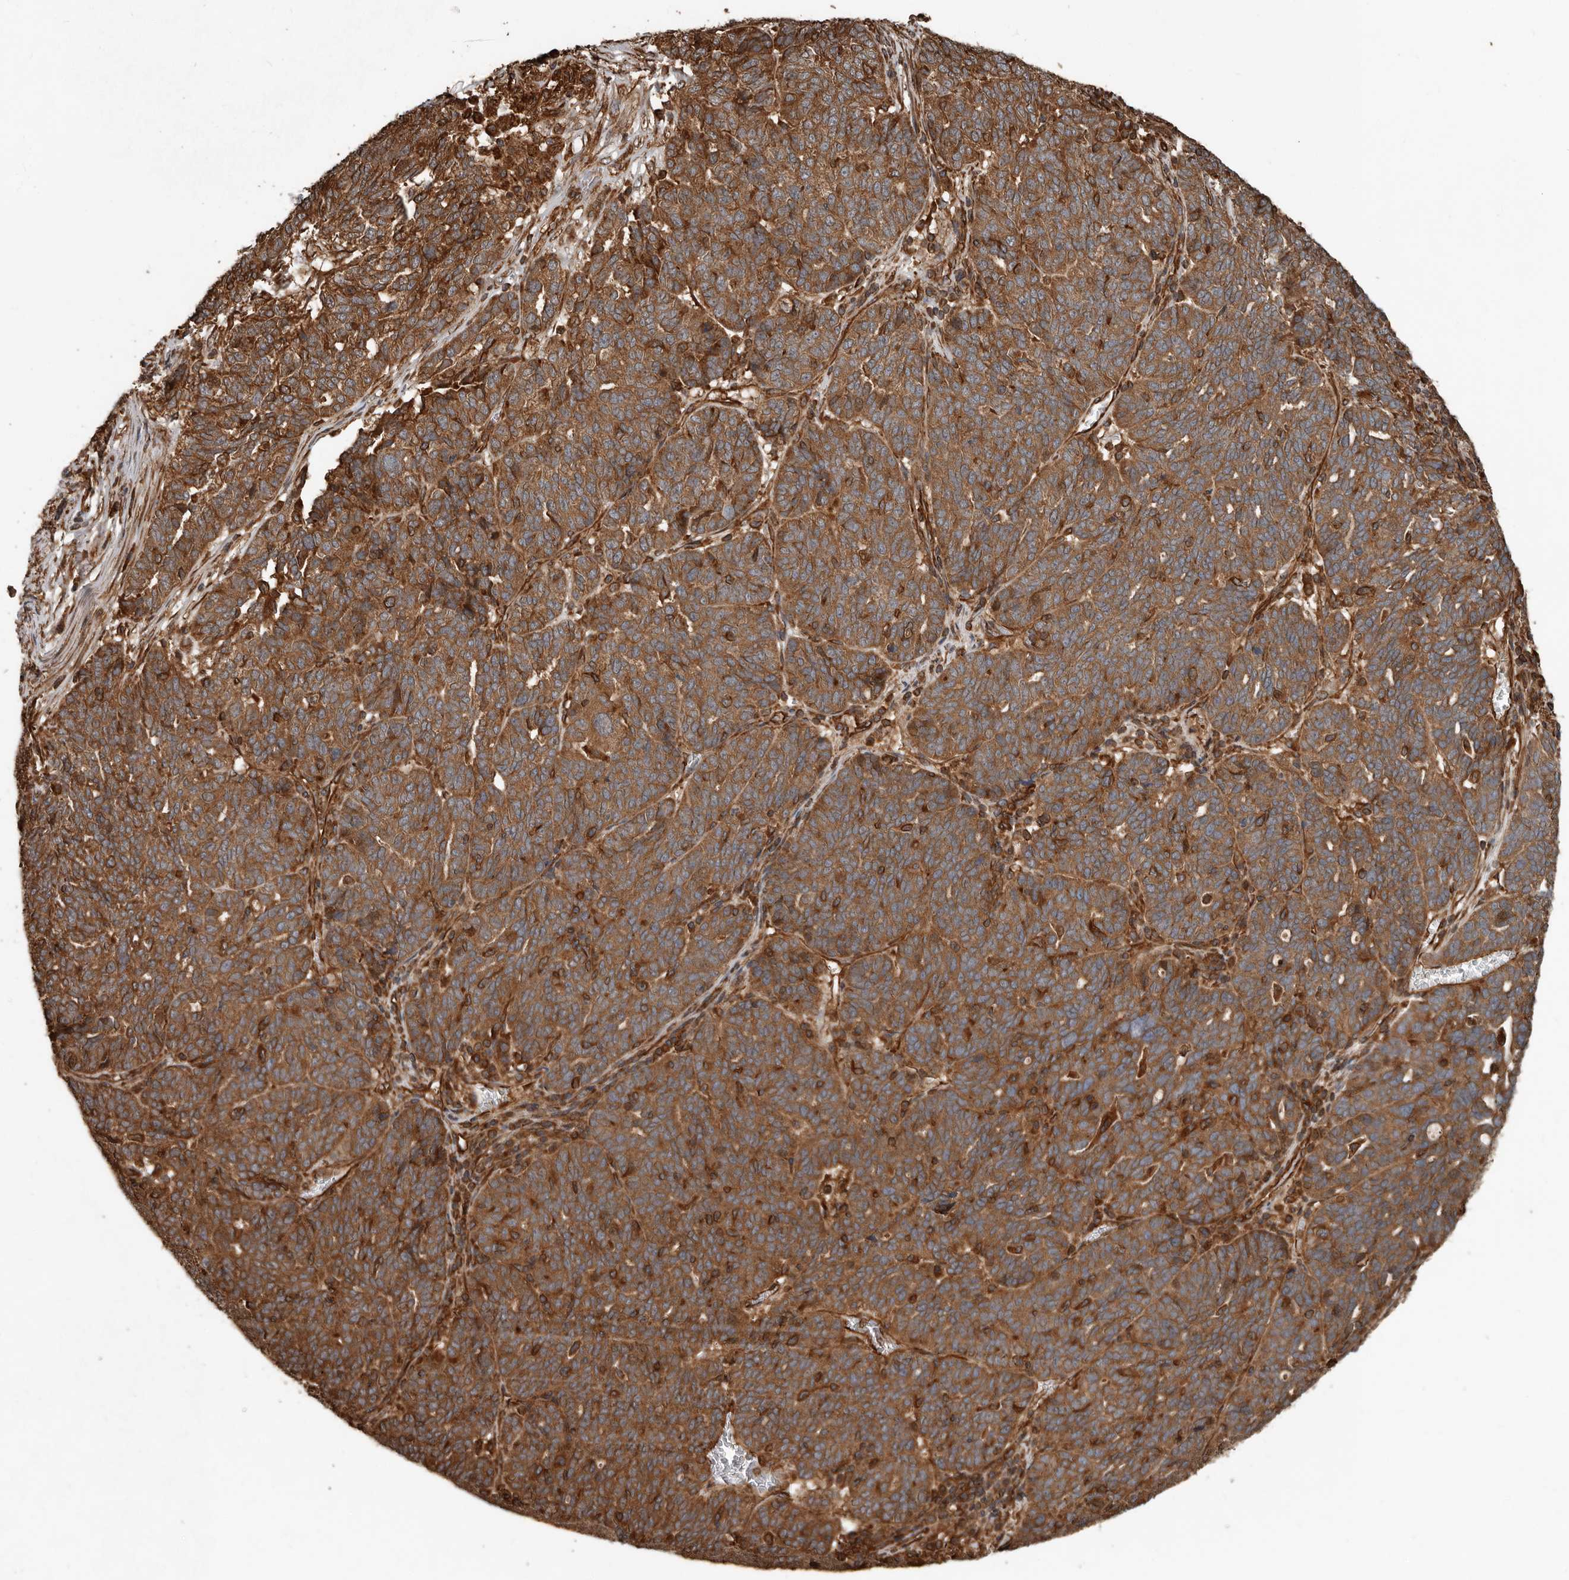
{"staining": {"intensity": "moderate", "quantity": ">75%", "location": "cytoplasmic/membranous"}, "tissue": "ovarian cancer", "cell_type": "Tumor cells", "image_type": "cancer", "snomed": [{"axis": "morphology", "description": "Cystadenocarcinoma, serous, NOS"}, {"axis": "topography", "description": "Ovary"}], "caption": "Brown immunohistochemical staining in human ovarian serous cystadenocarcinoma shows moderate cytoplasmic/membranous positivity in approximately >75% of tumor cells.", "gene": "YOD1", "patient": {"sex": "female", "age": 59}}